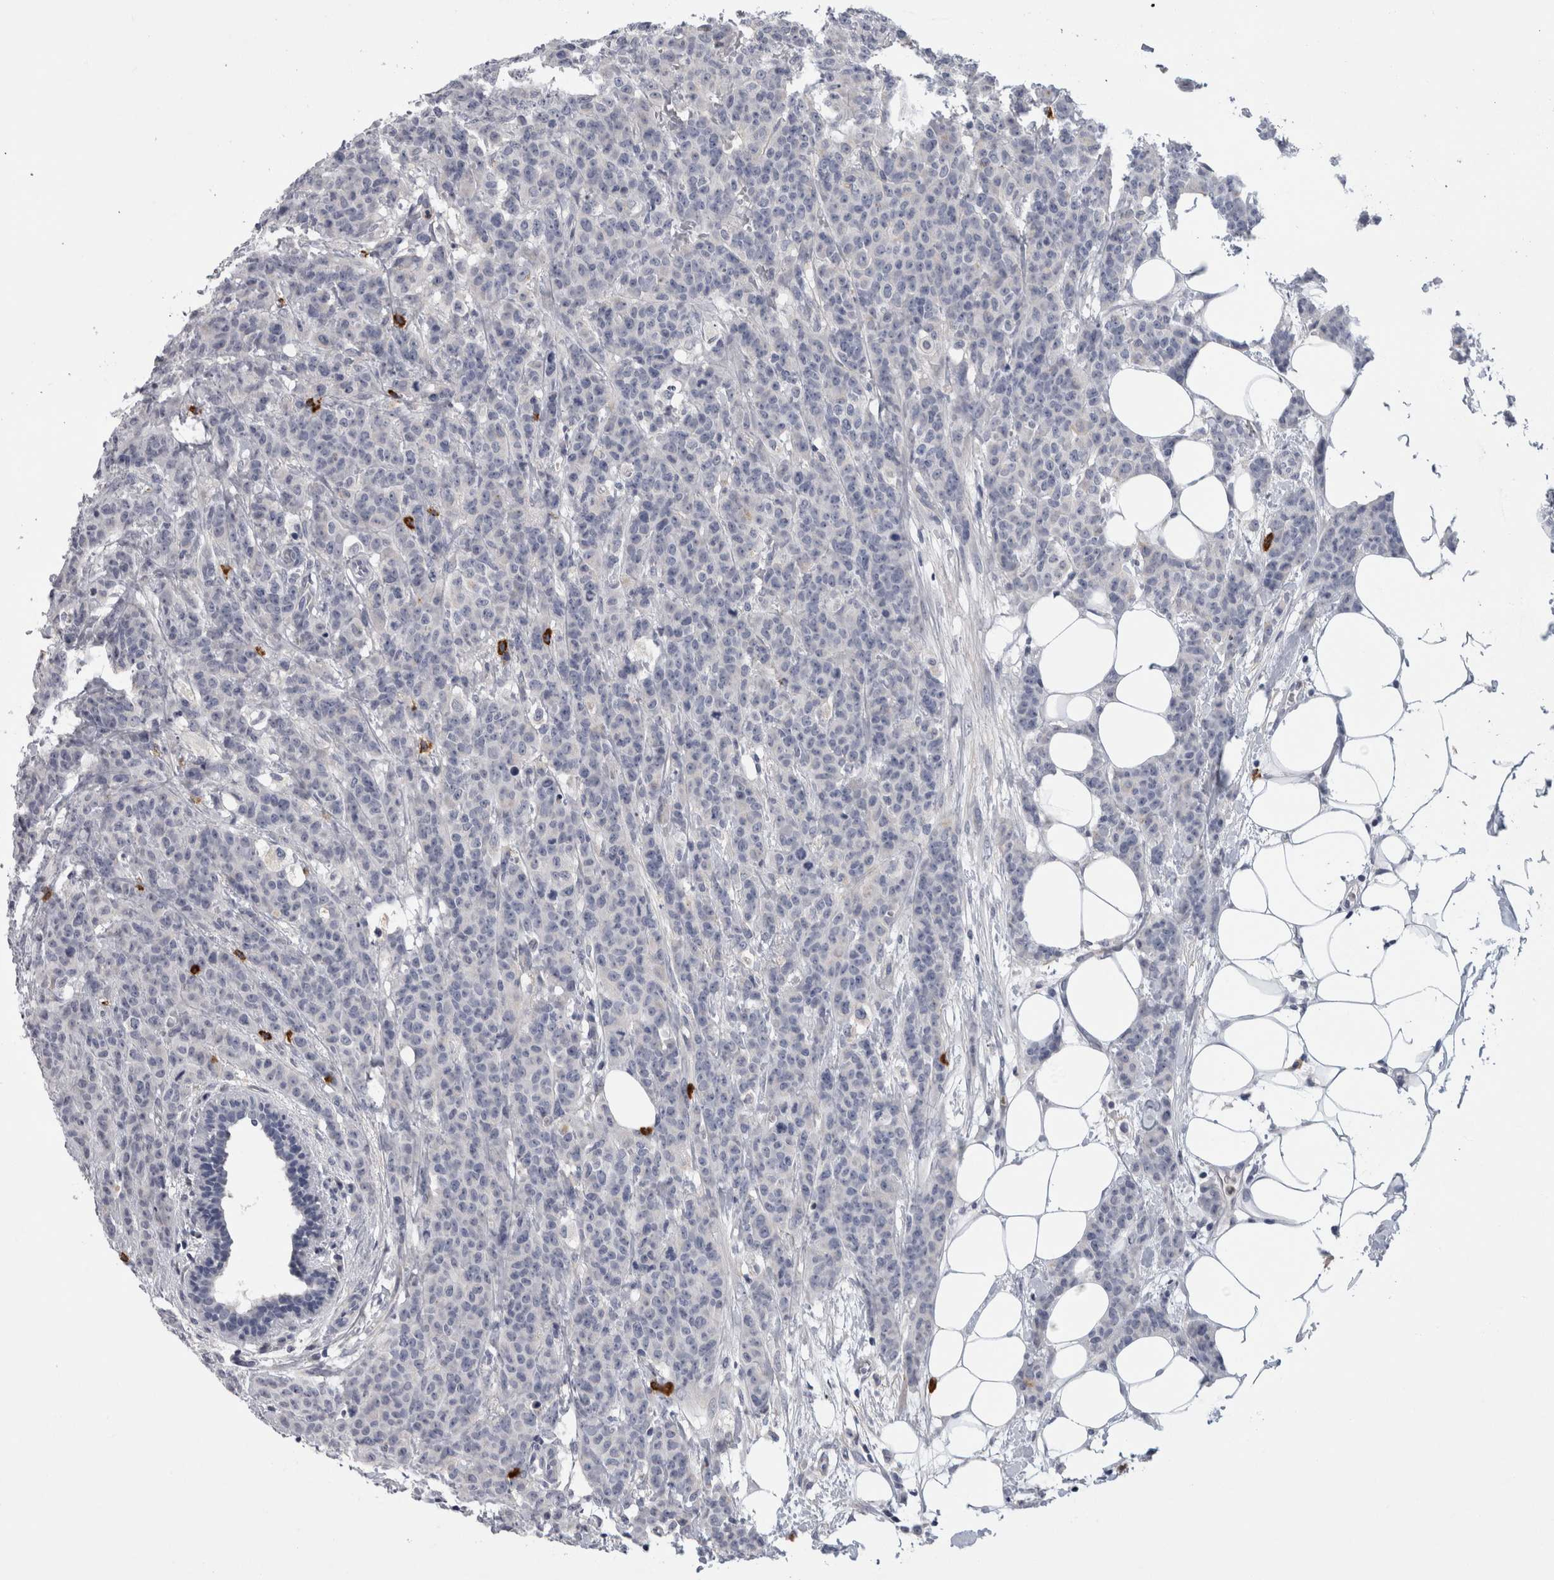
{"staining": {"intensity": "negative", "quantity": "none", "location": "none"}, "tissue": "breast cancer", "cell_type": "Tumor cells", "image_type": "cancer", "snomed": [{"axis": "morphology", "description": "Normal tissue, NOS"}, {"axis": "morphology", "description": "Duct carcinoma"}, {"axis": "topography", "description": "Breast"}], "caption": "There is no significant positivity in tumor cells of invasive ductal carcinoma (breast). (Stains: DAB (3,3'-diaminobenzidine) immunohistochemistry with hematoxylin counter stain, Microscopy: brightfield microscopy at high magnification).", "gene": "CD63", "patient": {"sex": "female", "age": 40}}